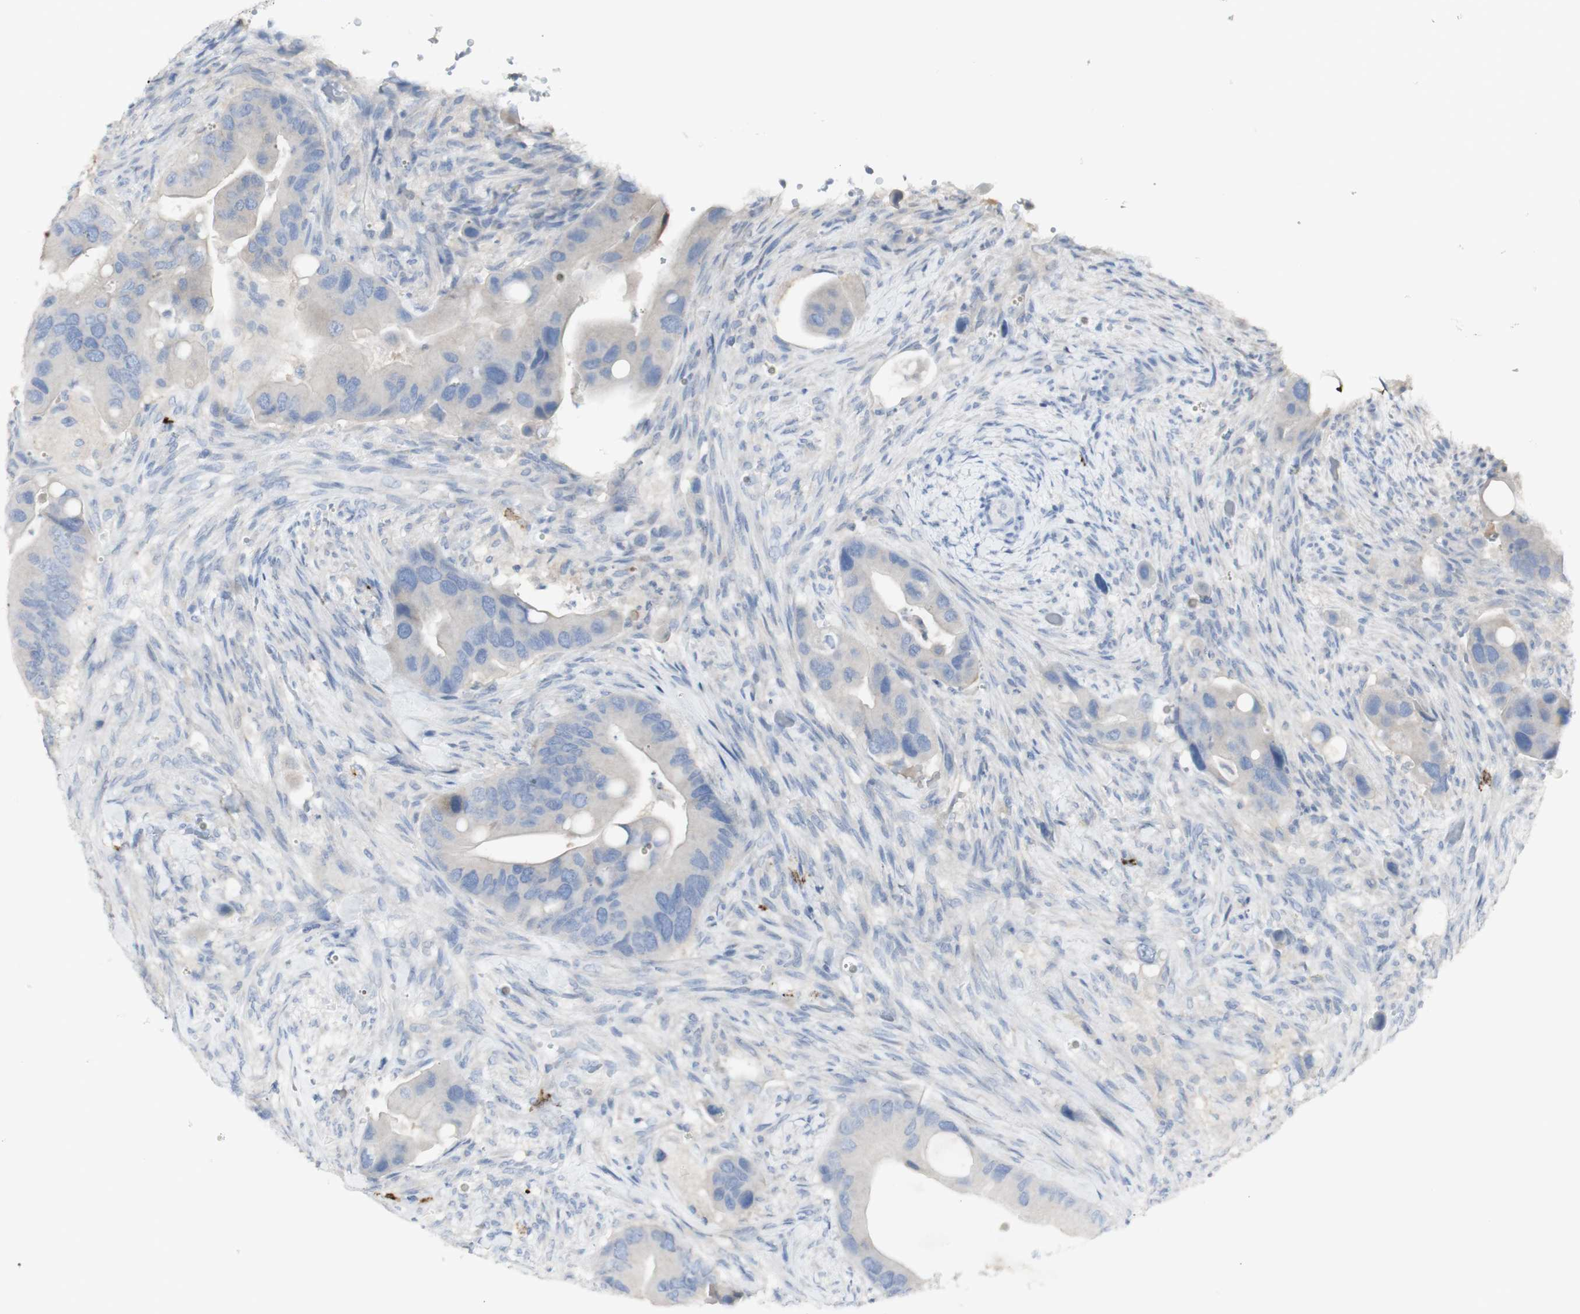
{"staining": {"intensity": "weak", "quantity": "<25%", "location": "cytoplasmic/membranous"}, "tissue": "colorectal cancer", "cell_type": "Tumor cells", "image_type": "cancer", "snomed": [{"axis": "morphology", "description": "Adenocarcinoma, NOS"}, {"axis": "topography", "description": "Rectum"}], "caption": "Immunohistochemistry (IHC) of colorectal cancer displays no staining in tumor cells.", "gene": "CD207", "patient": {"sex": "female", "age": 57}}